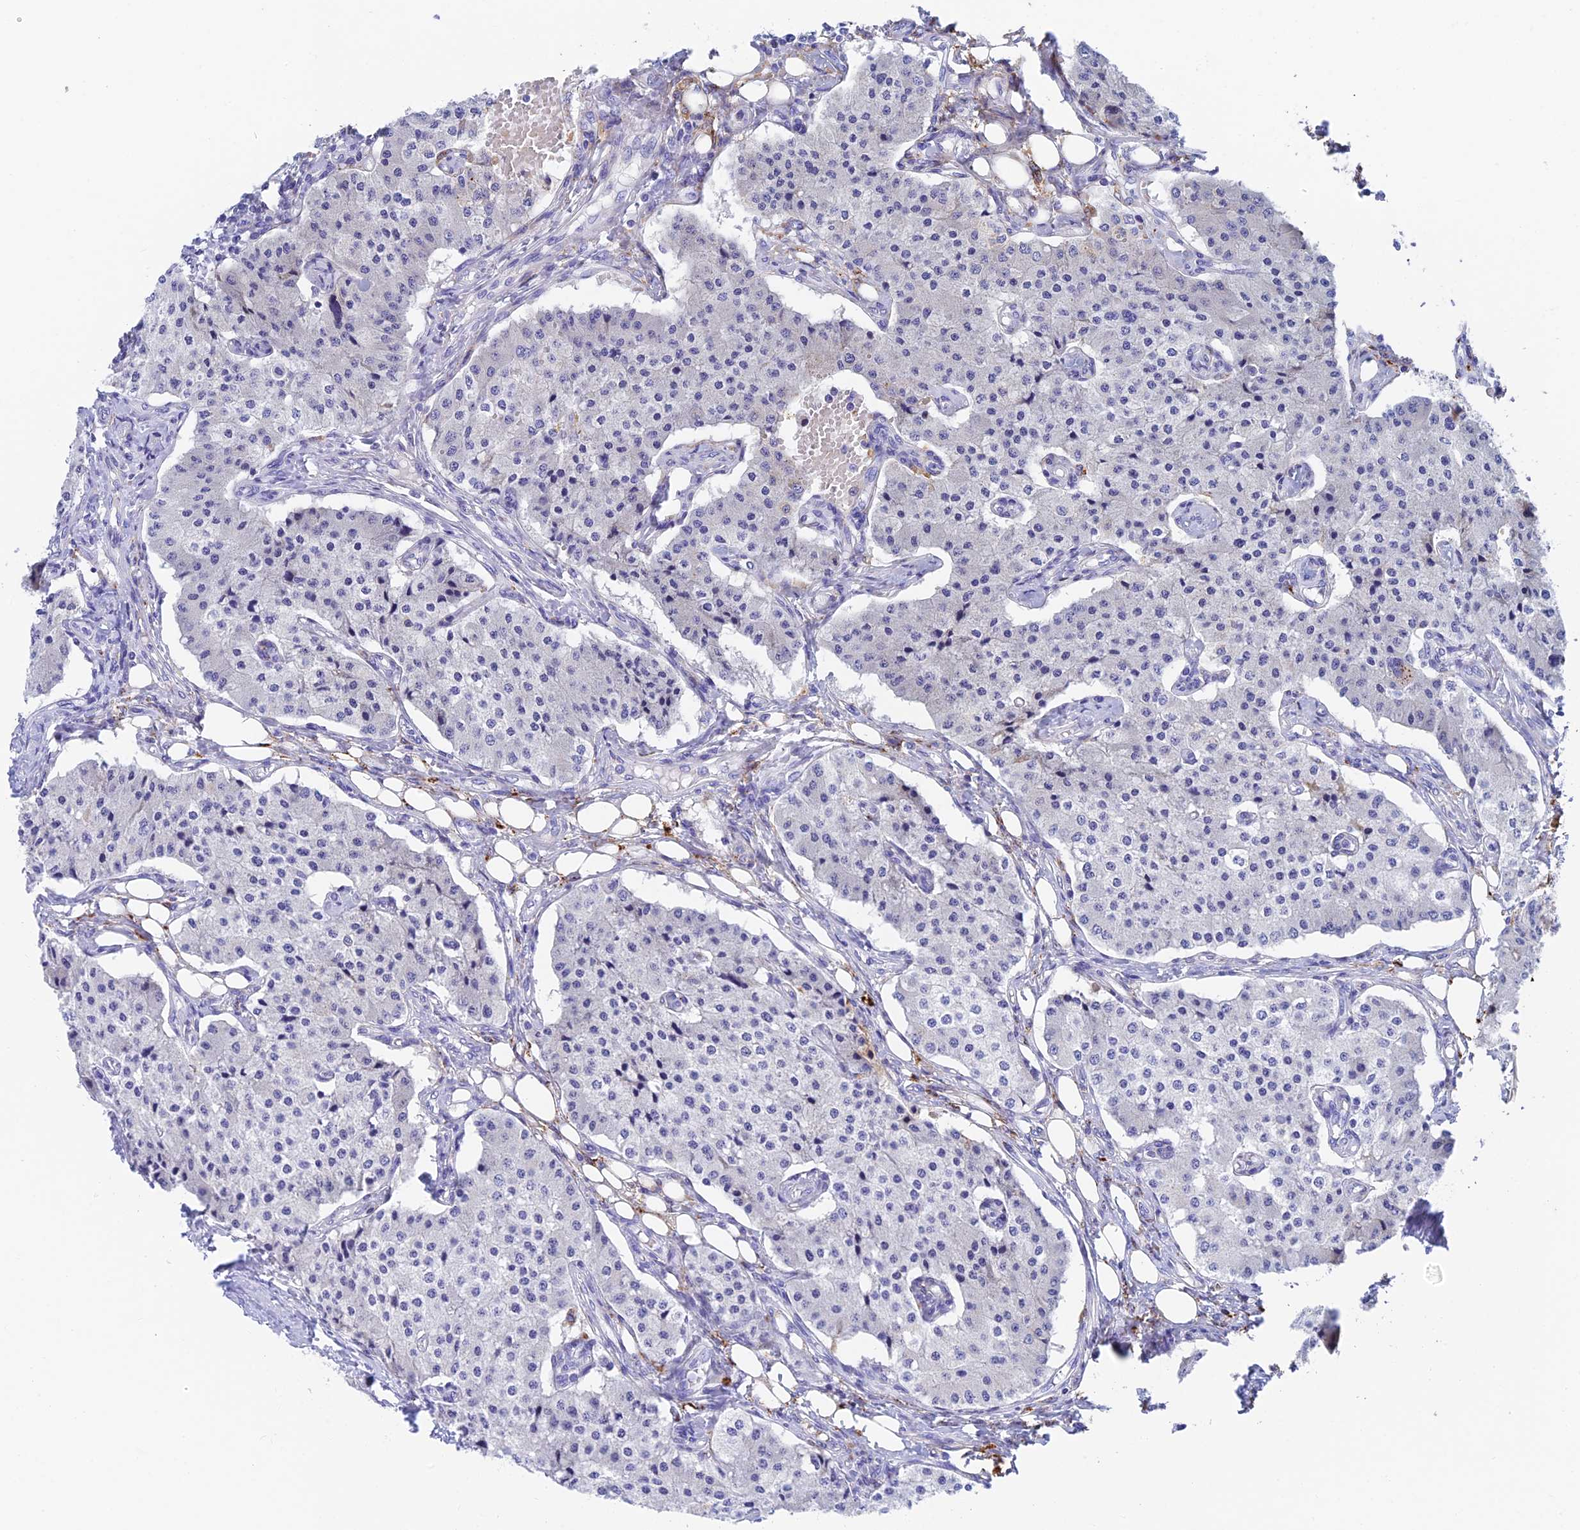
{"staining": {"intensity": "negative", "quantity": "none", "location": "none"}, "tissue": "carcinoid", "cell_type": "Tumor cells", "image_type": "cancer", "snomed": [{"axis": "morphology", "description": "Carcinoid, malignant, NOS"}, {"axis": "topography", "description": "Colon"}], "caption": "Tumor cells are negative for brown protein staining in malignant carcinoid.", "gene": "ADAMTS13", "patient": {"sex": "female", "age": 52}}